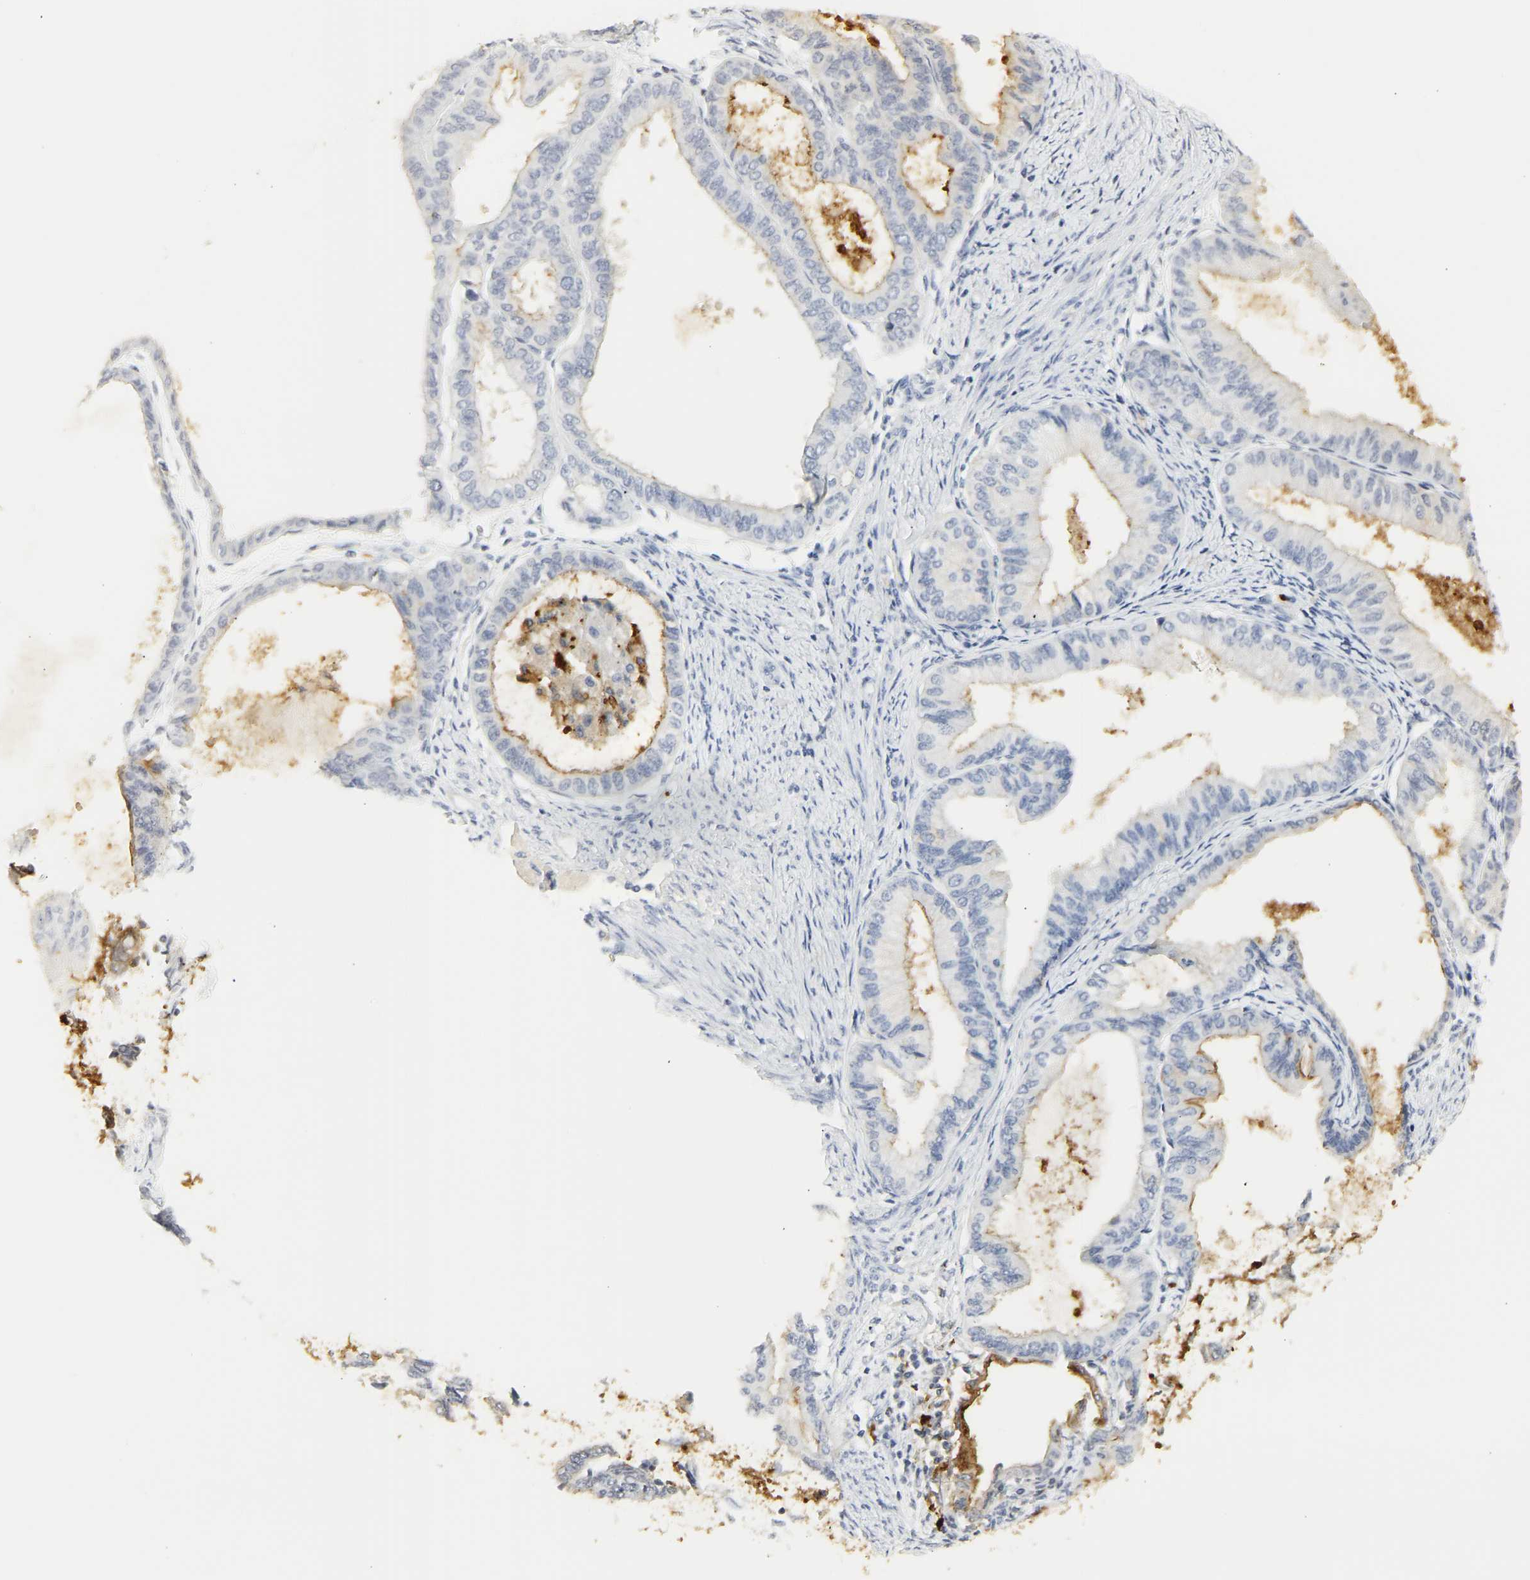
{"staining": {"intensity": "moderate", "quantity": "25%-75%", "location": "cytoplasmic/membranous"}, "tissue": "endometrial cancer", "cell_type": "Tumor cells", "image_type": "cancer", "snomed": [{"axis": "morphology", "description": "Adenocarcinoma, NOS"}, {"axis": "topography", "description": "Endometrium"}], "caption": "The photomicrograph exhibits a brown stain indicating the presence of a protein in the cytoplasmic/membranous of tumor cells in endometrial cancer (adenocarcinoma).", "gene": "CEACAM5", "patient": {"sex": "female", "age": 86}}